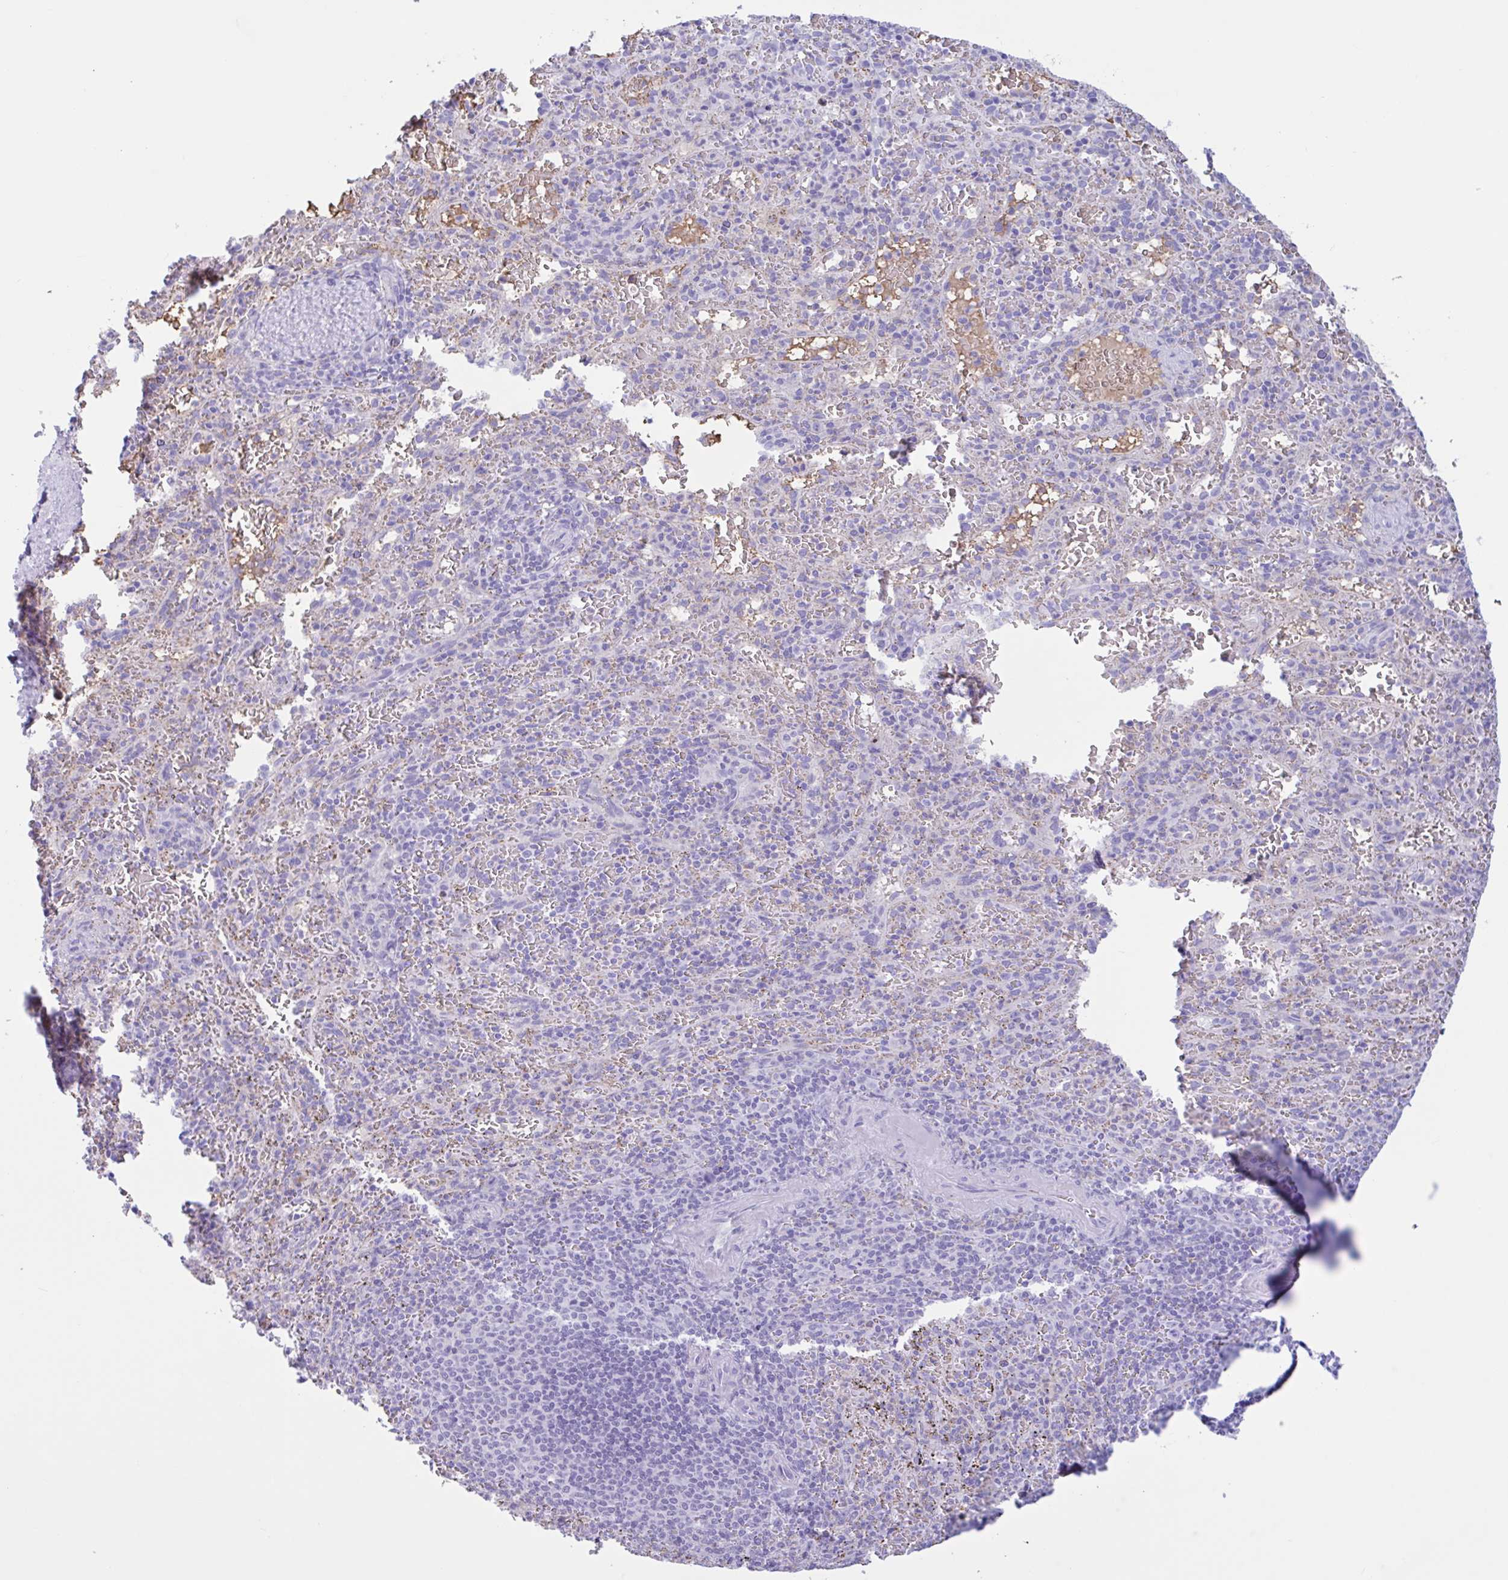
{"staining": {"intensity": "negative", "quantity": "none", "location": "none"}, "tissue": "spleen", "cell_type": "Cells in red pulp", "image_type": "normal", "snomed": [{"axis": "morphology", "description": "Normal tissue, NOS"}, {"axis": "topography", "description": "Spleen"}], "caption": "Benign spleen was stained to show a protein in brown. There is no significant staining in cells in red pulp.", "gene": "LARGE2", "patient": {"sex": "male", "age": 57}}